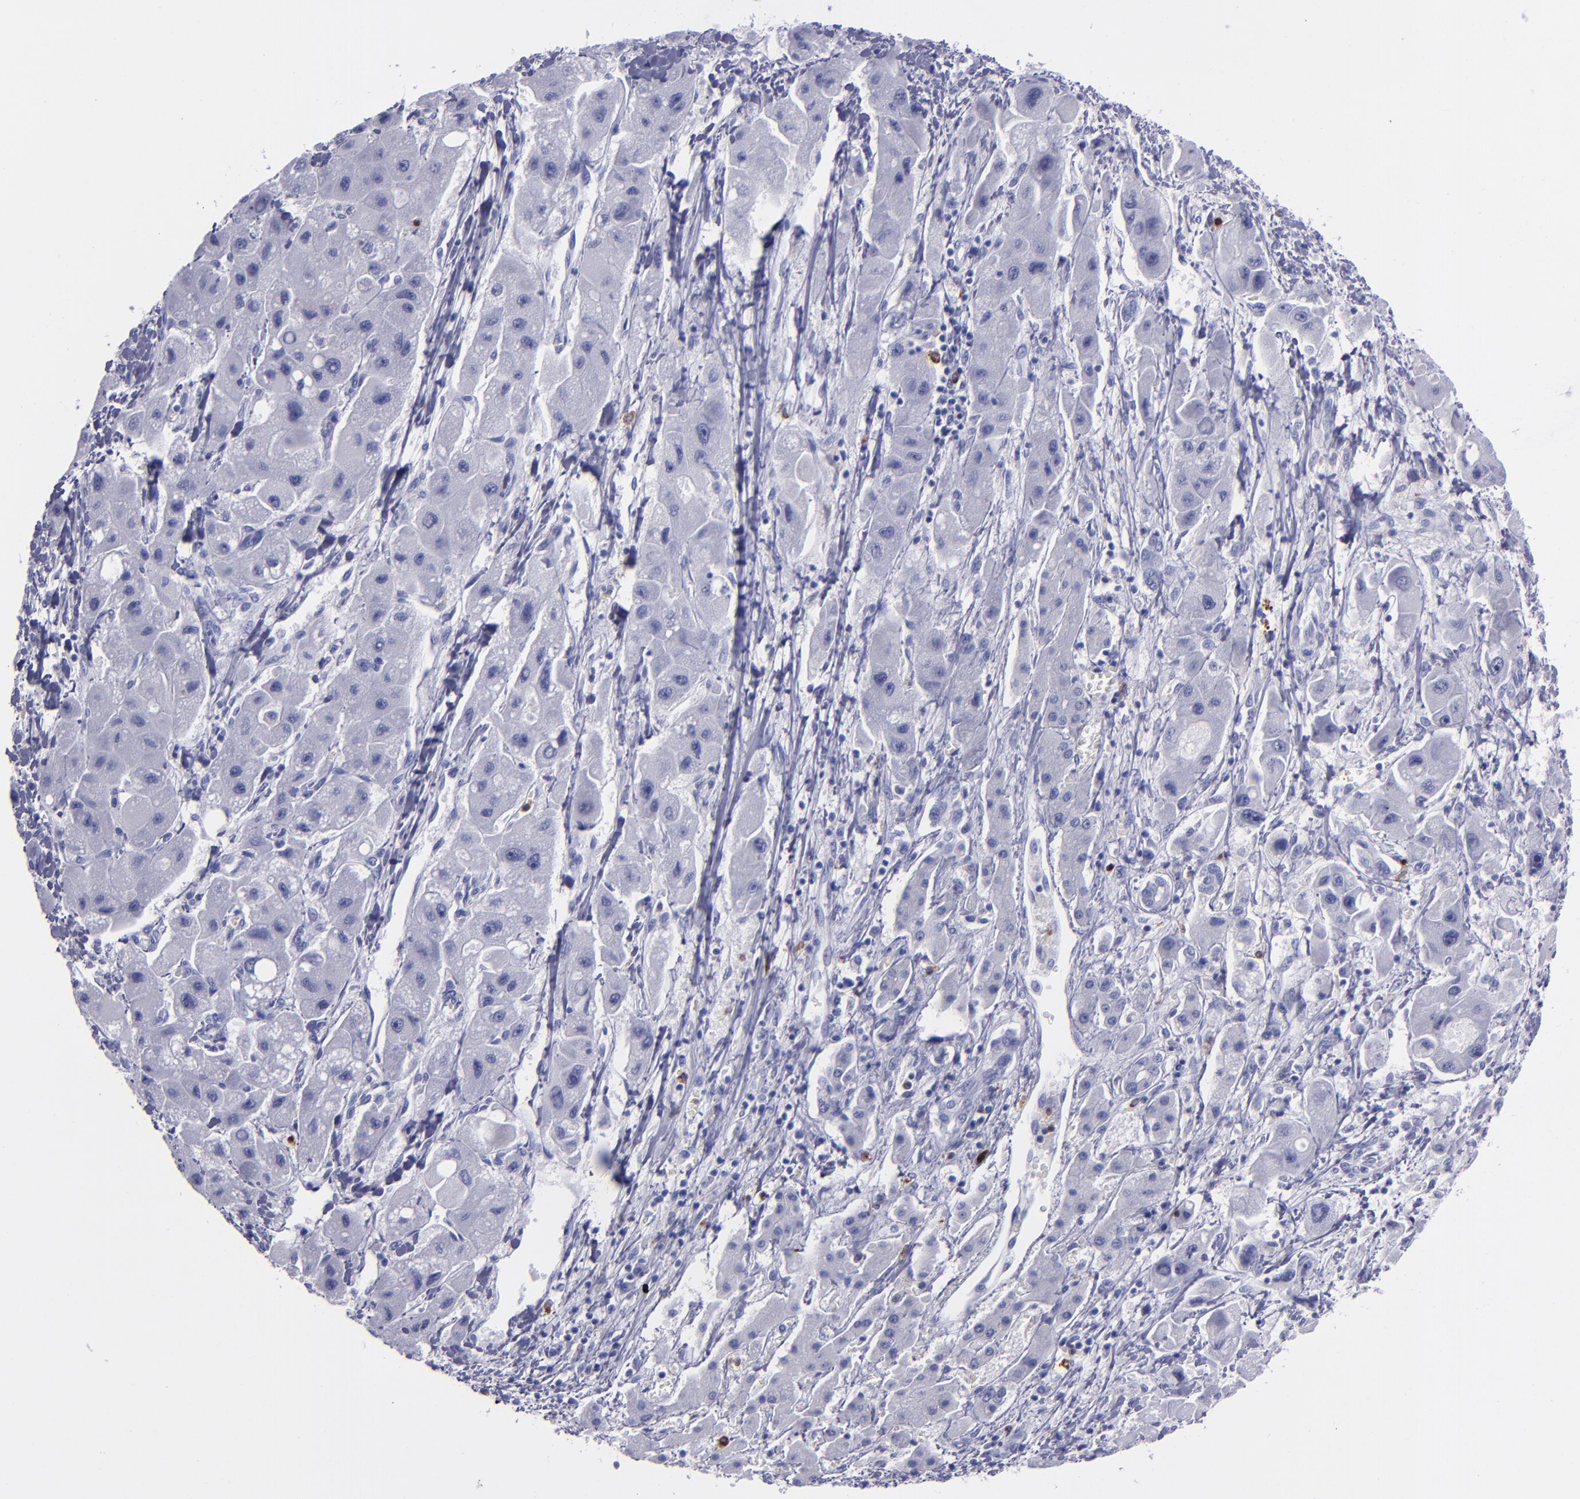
{"staining": {"intensity": "negative", "quantity": "none", "location": "none"}, "tissue": "liver cancer", "cell_type": "Tumor cells", "image_type": "cancer", "snomed": [{"axis": "morphology", "description": "Carcinoma, Hepatocellular, NOS"}, {"axis": "topography", "description": "Liver"}], "caption": "Immunohistochemistry of human liver cancer displays no staining in tumor cells.", "gene": "CR1", "patient": {"sex": "male", "age": 24}}